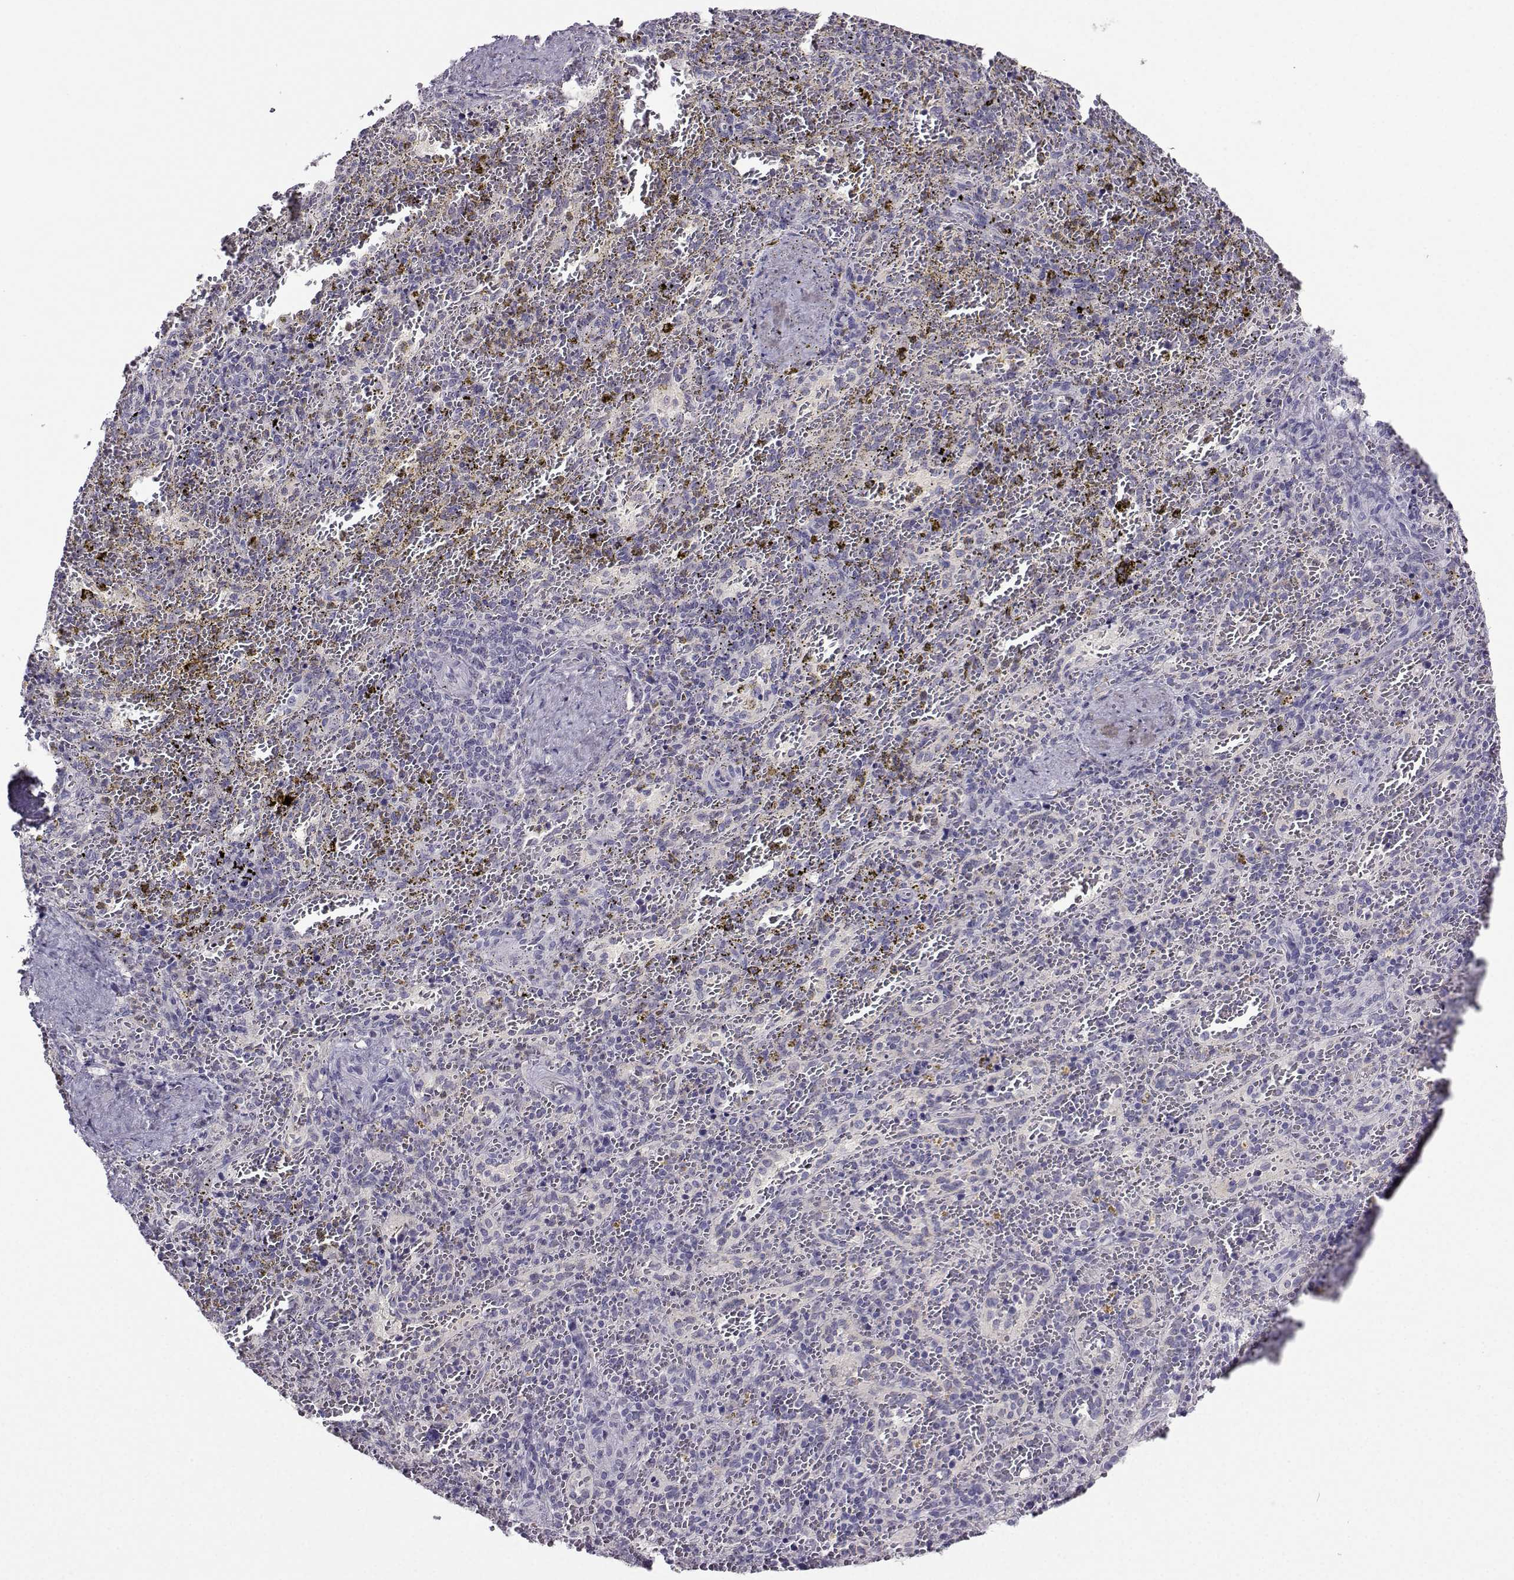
{"staining": {"intensity": "negative", "quantity": "none", "location": "none"}, "tissue": "spleen", "cell_type": "Cells in red pulp", "image_type": "normal", "snomed": [{"axis": "morphology", "description": "Normal tissue, NOS"}, {"axis": "topography", "description": "Spleen"}], "caption": "An image of human spleen is negative for staining in cells in red pulp.", "gene": "CRYBB1", "patient": {"sex": "female", "age": 50}}